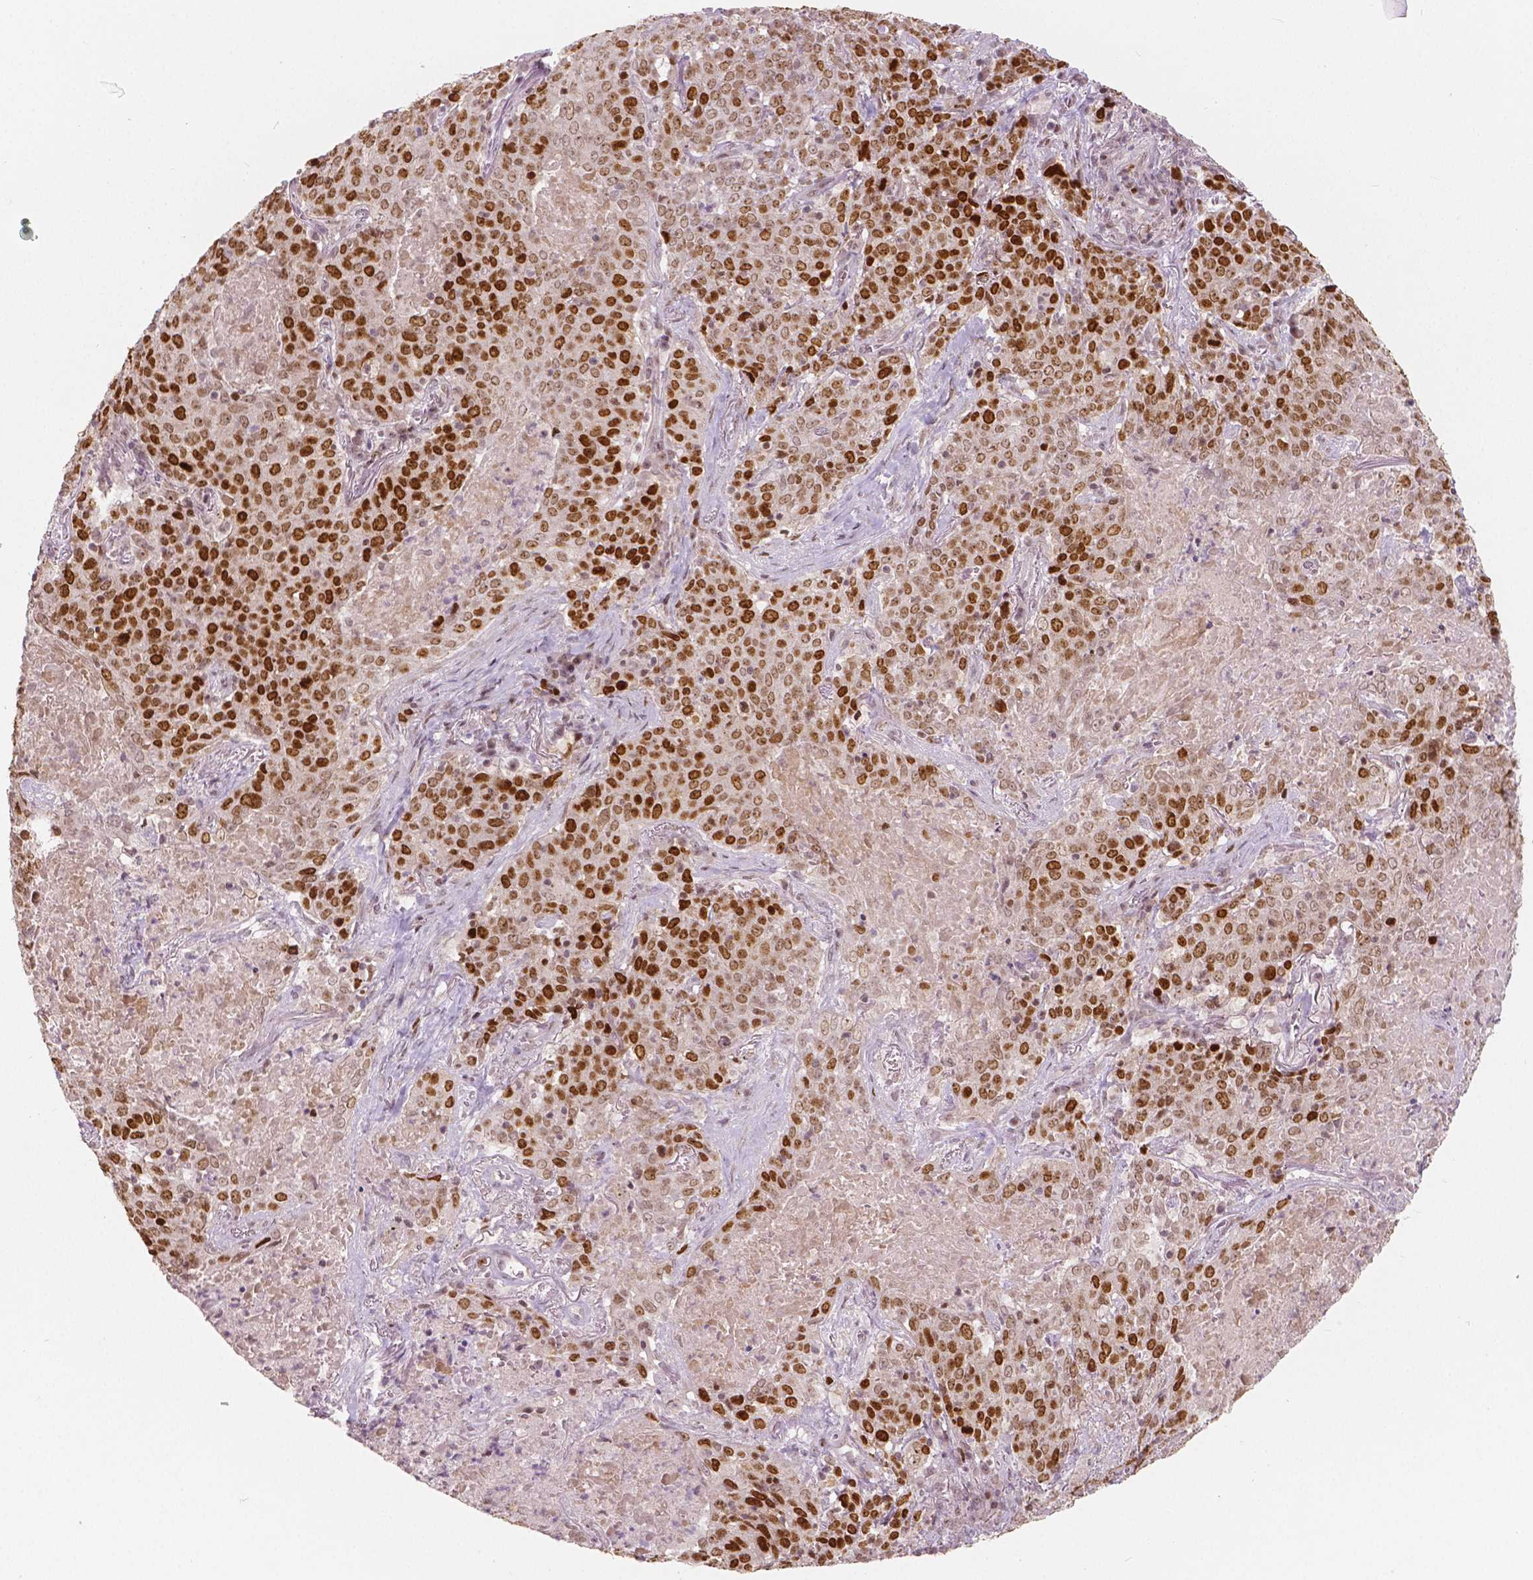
{"staining": {"intensity": "strong", "quantity": ">75%", "location": "nuclear"}, "tissue": "lung cancer", "cell_type": "Tumor cells", "image_type": "cancer", "snomed": [{"axis": "morphology", "description": "Squamous cell carcinoma, NOS"}, {"axis": "topography", "description": "Lung"}], "caption": "Protein expression by IHC exhibits strong nuclear expression in about >75% of tumor cells in squamous cell carcinoma (lung). The protein is shown in brown color, while the nuclei are stained blue.", "gene": "NSD2", "patient": {"sex": "male", "age": 82}}